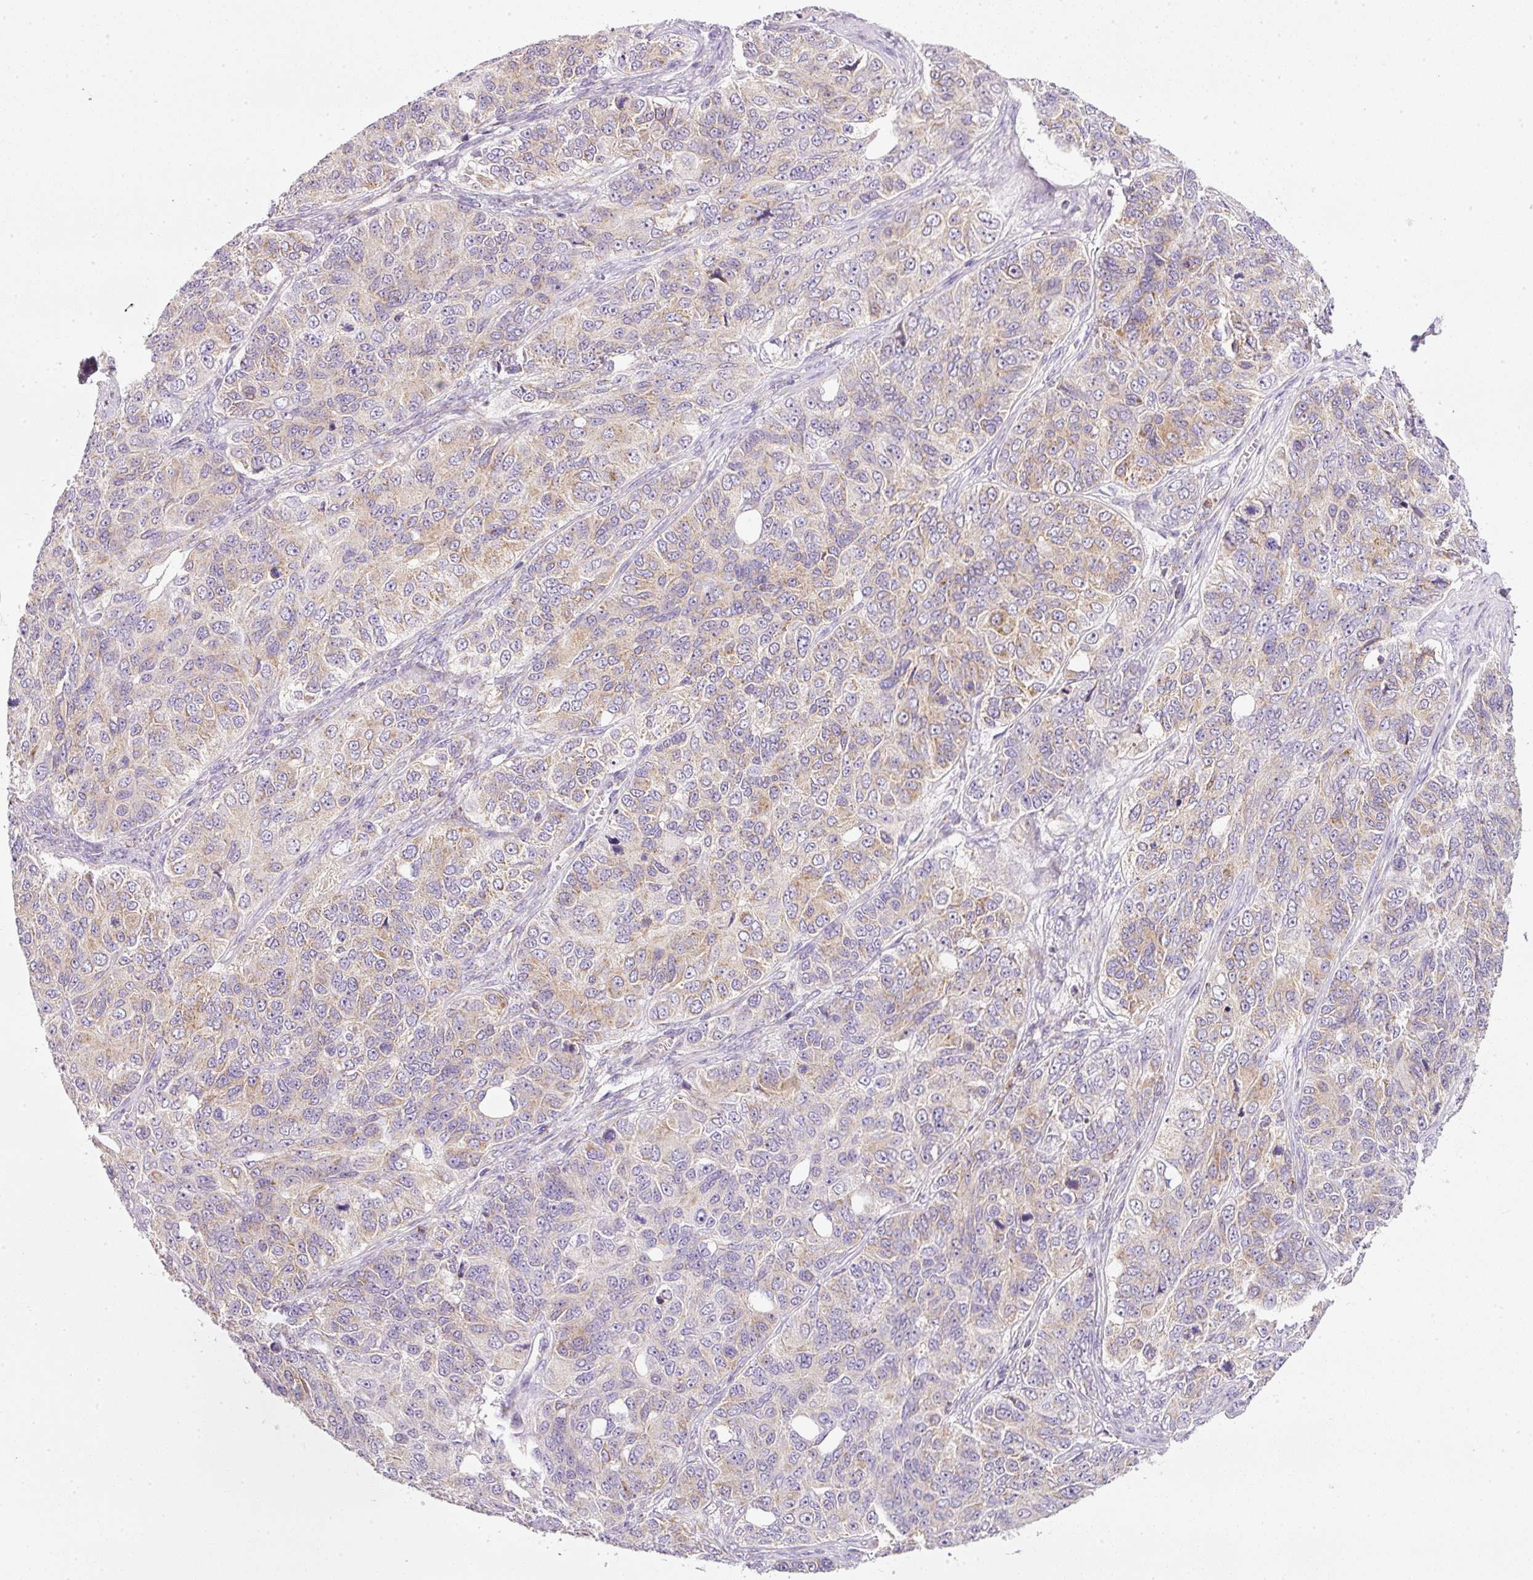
{"staining": {"intensity": "moderate", "quantity": "<25%", "location": "cytoplasmic/membranous"}, "tissue": "ovarian cancer", "cell_type": "Tumor cells", "image_type": "cancer", "snomed": [{"axis": "morphology", "description": "Carcinoma, endometroid"}, {"axis": "topography", "description": "Ovary"}], "caption": "Human ovarian cancer stained with a protein marker shows moderate staining in tumor cells.", "gene": "NDUFA1", "patient": {"sex": "female", "age": 51}}